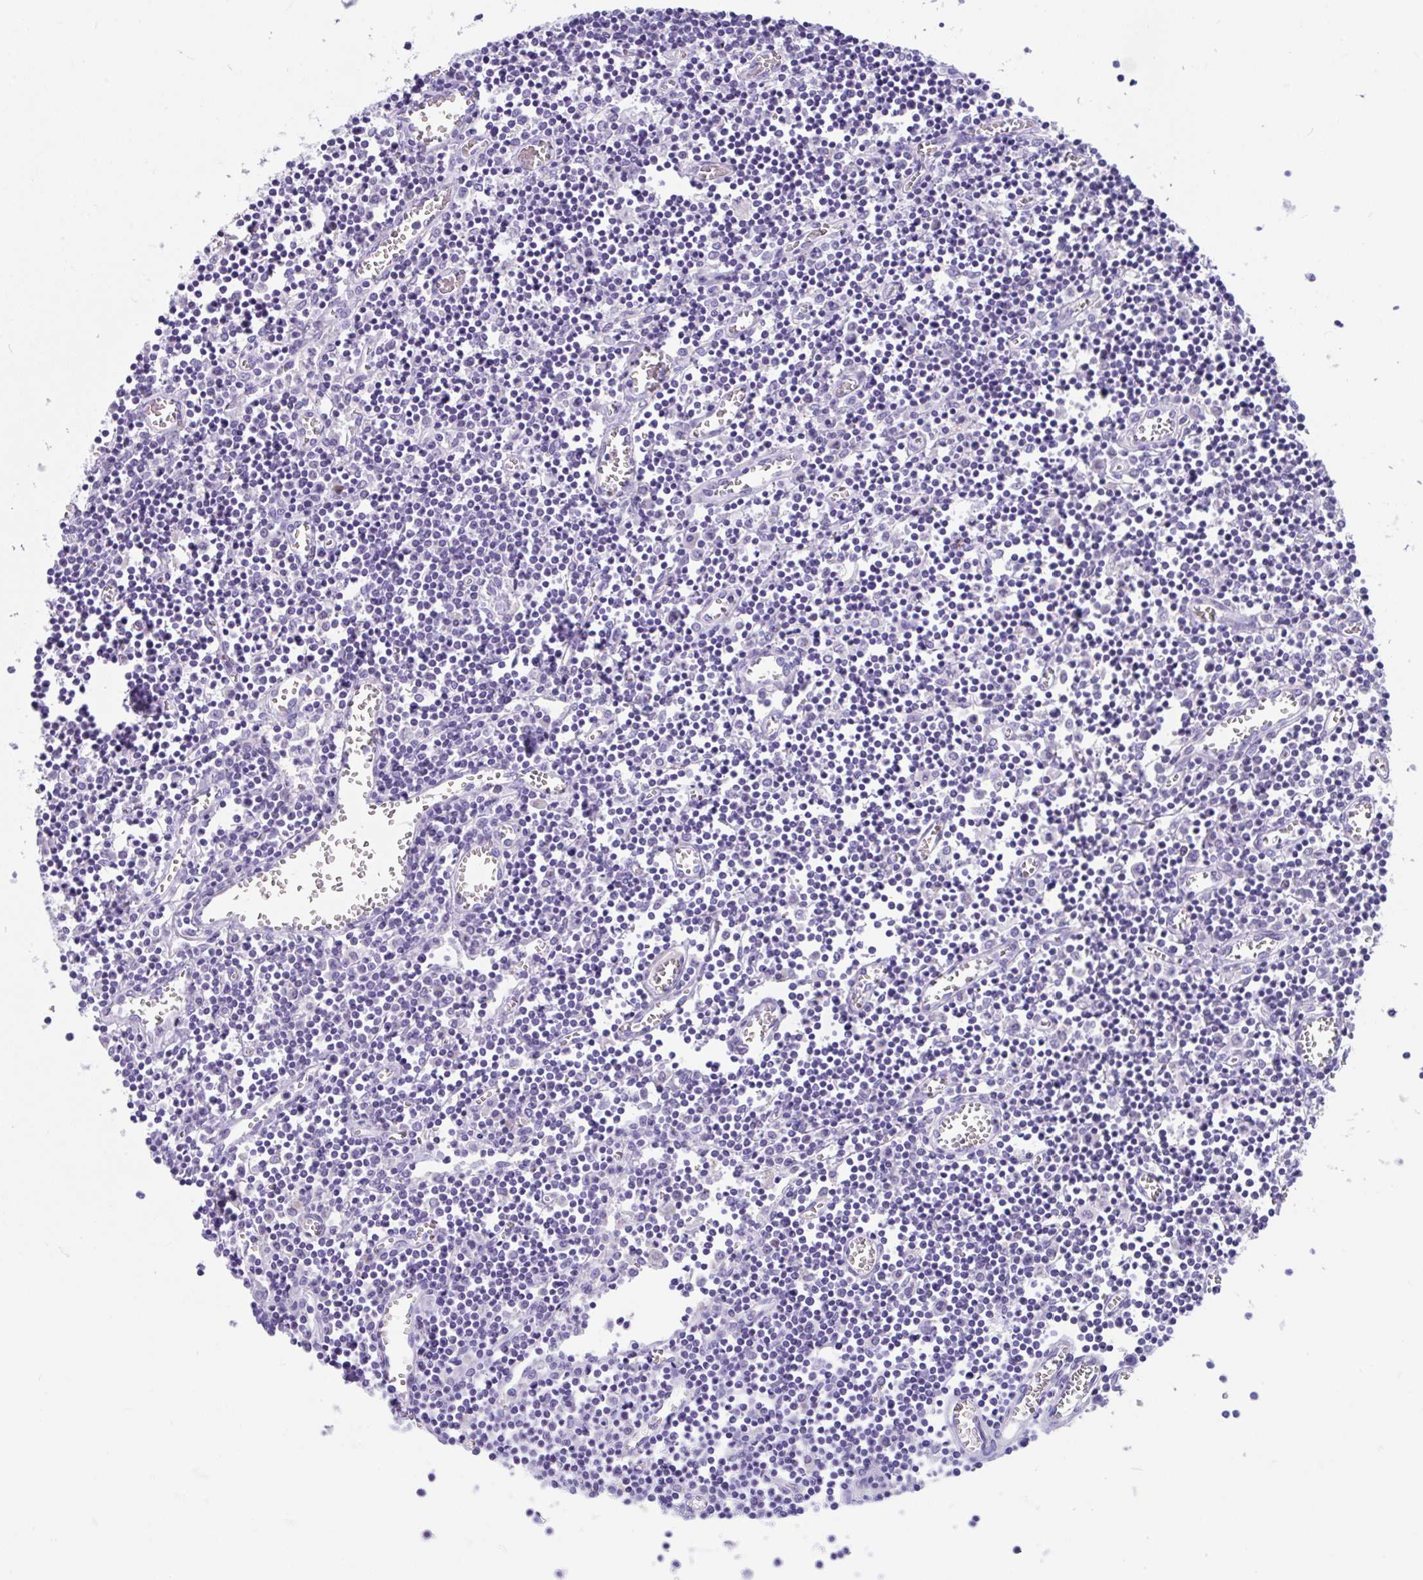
{"staining": {"intensity": "negative", "quantity": "none", "location": "none"}, "tissue": "lymph node", "cell_type": "Germinal center cells", "image_type": "normal", "snomed": [{"axis": "morphology", "description": "Normal tissue, NOS"}, {"axis": "topography", "description": "Lymph node"}], "caption": "High power microscopy image of an immunohistochemistry (IHC) image of normal lymph node, revealing no significant staining in germinal center cells. (DAB immunohistochemistry with hematoxylin counter stain).", "gene": "CCSAP", "patient": {"sex": "male", "age": 66}}